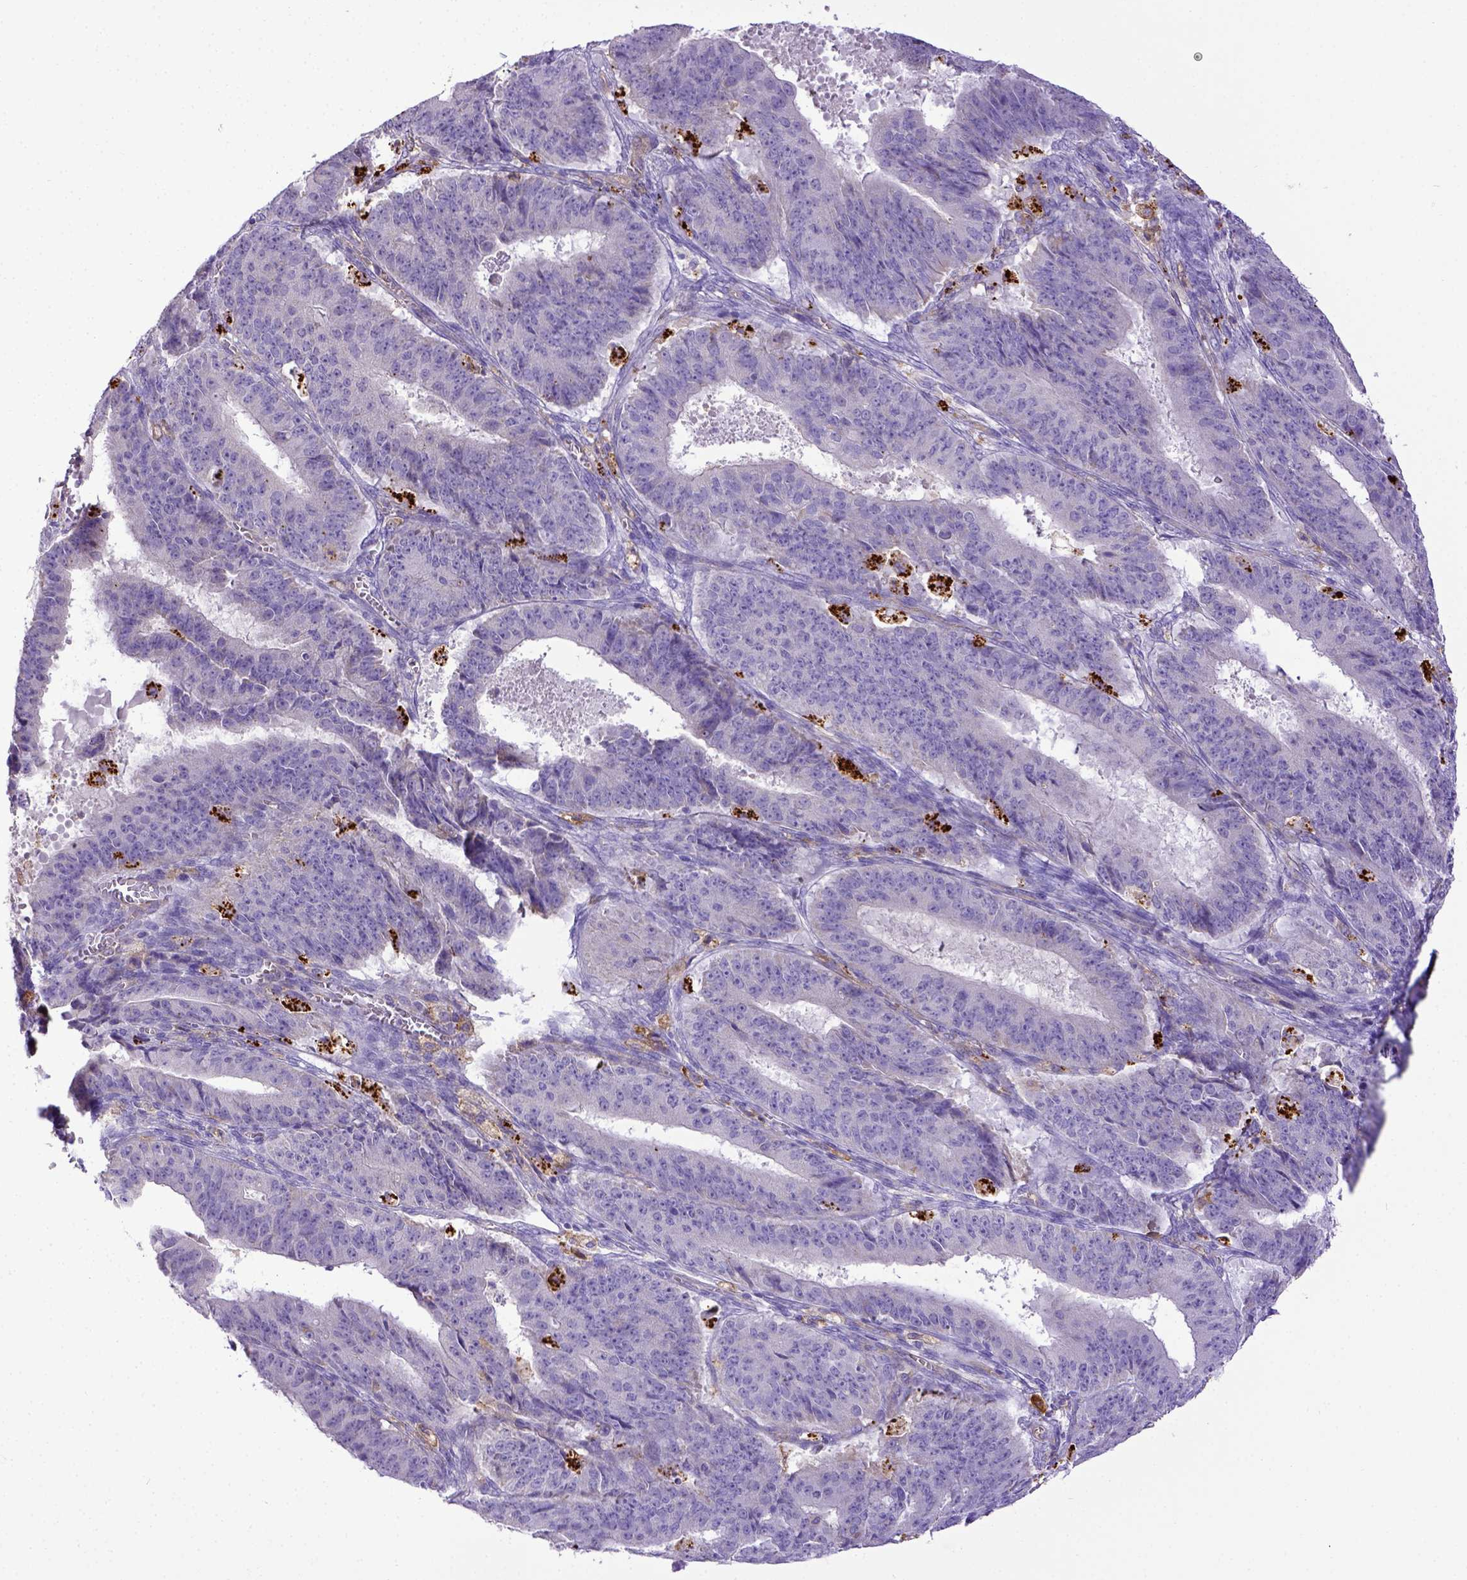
{"staining": {"intensity": "negative", "quantity": "none", "location": "none"}, "tissue": "ovarian cancer", "cell_type": "Tumor cells", "image_type": "cancer", "snomed": [{"axis": "morphology", "description": "Carcinoma, endometroid"}, {"axis": "topography", "description": "Ovary"}], "caption": "IHC image of human endometroid carcinoma (ovarian) stained for a protein (brown), which shows no staining in tumor cells.", "gene": "CD40", "patient": {"sex": "female", "age": 42}}